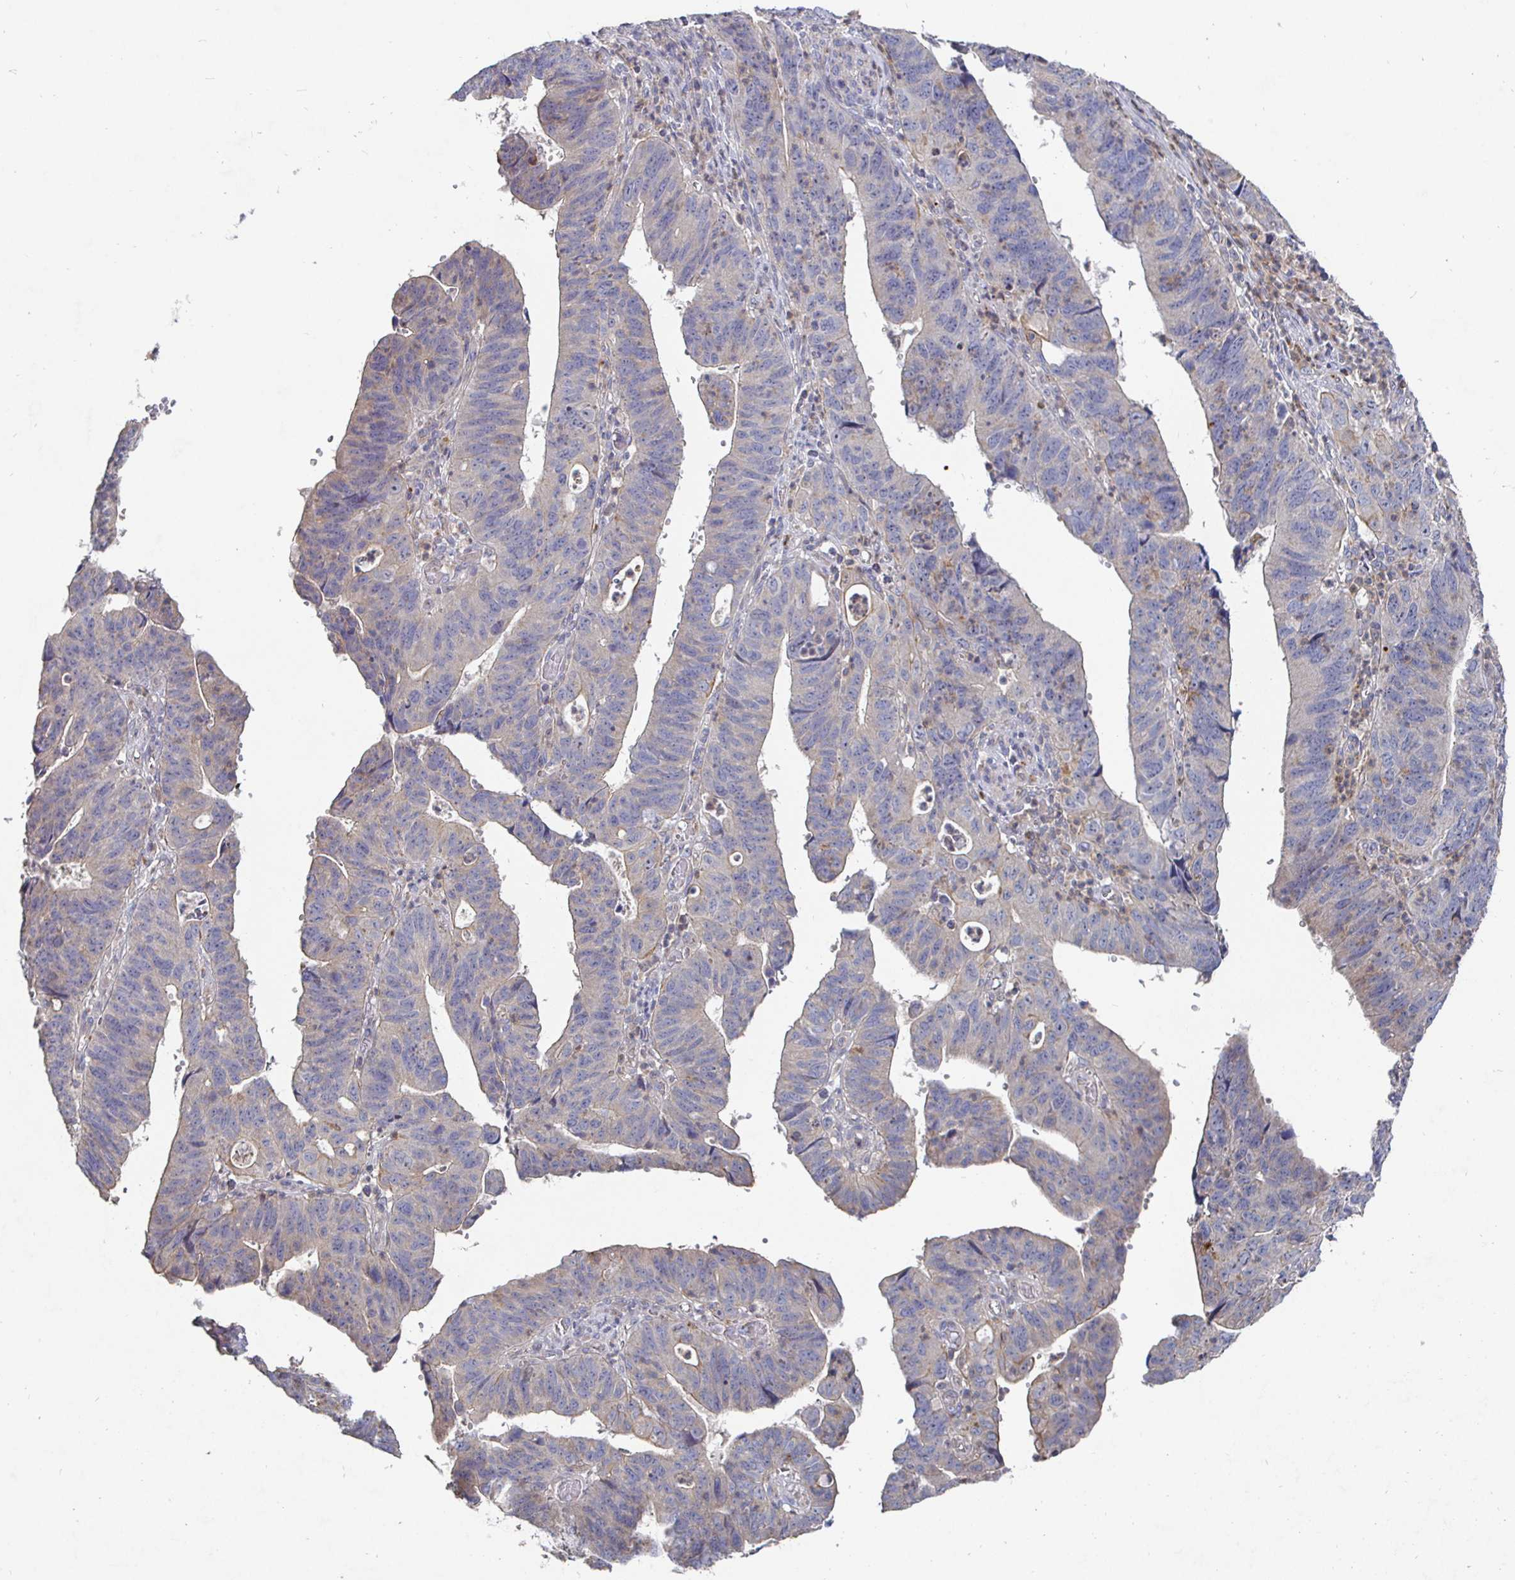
{"staining": {"intensity": "weak", "quantity": ">75%", "location": "cytoplasmic/membranous"}, "tissue": "stomach cancer", "cell_type": "Tumor cells", "image_type": "cancer", "snomed": [{"axis": "morphology", "description": "Adenocarcinoma, NOS"}, {"axis": "topography", "description": "Stomach"}], "caption": "IHC staining of stomach cancer (adenocarcinoma), which reveals low levels of weak cytoplasmic/membranous staining in about >75% of tumor cells indicating weak cytoplasmic/membranous protein staining. The staining was performed using DAB (brown) for protein detection and nuclei were counterstained in hematoxylin (blue).", "gene": "NRSN1", "patient": {"sex": "male", "age": 59}}